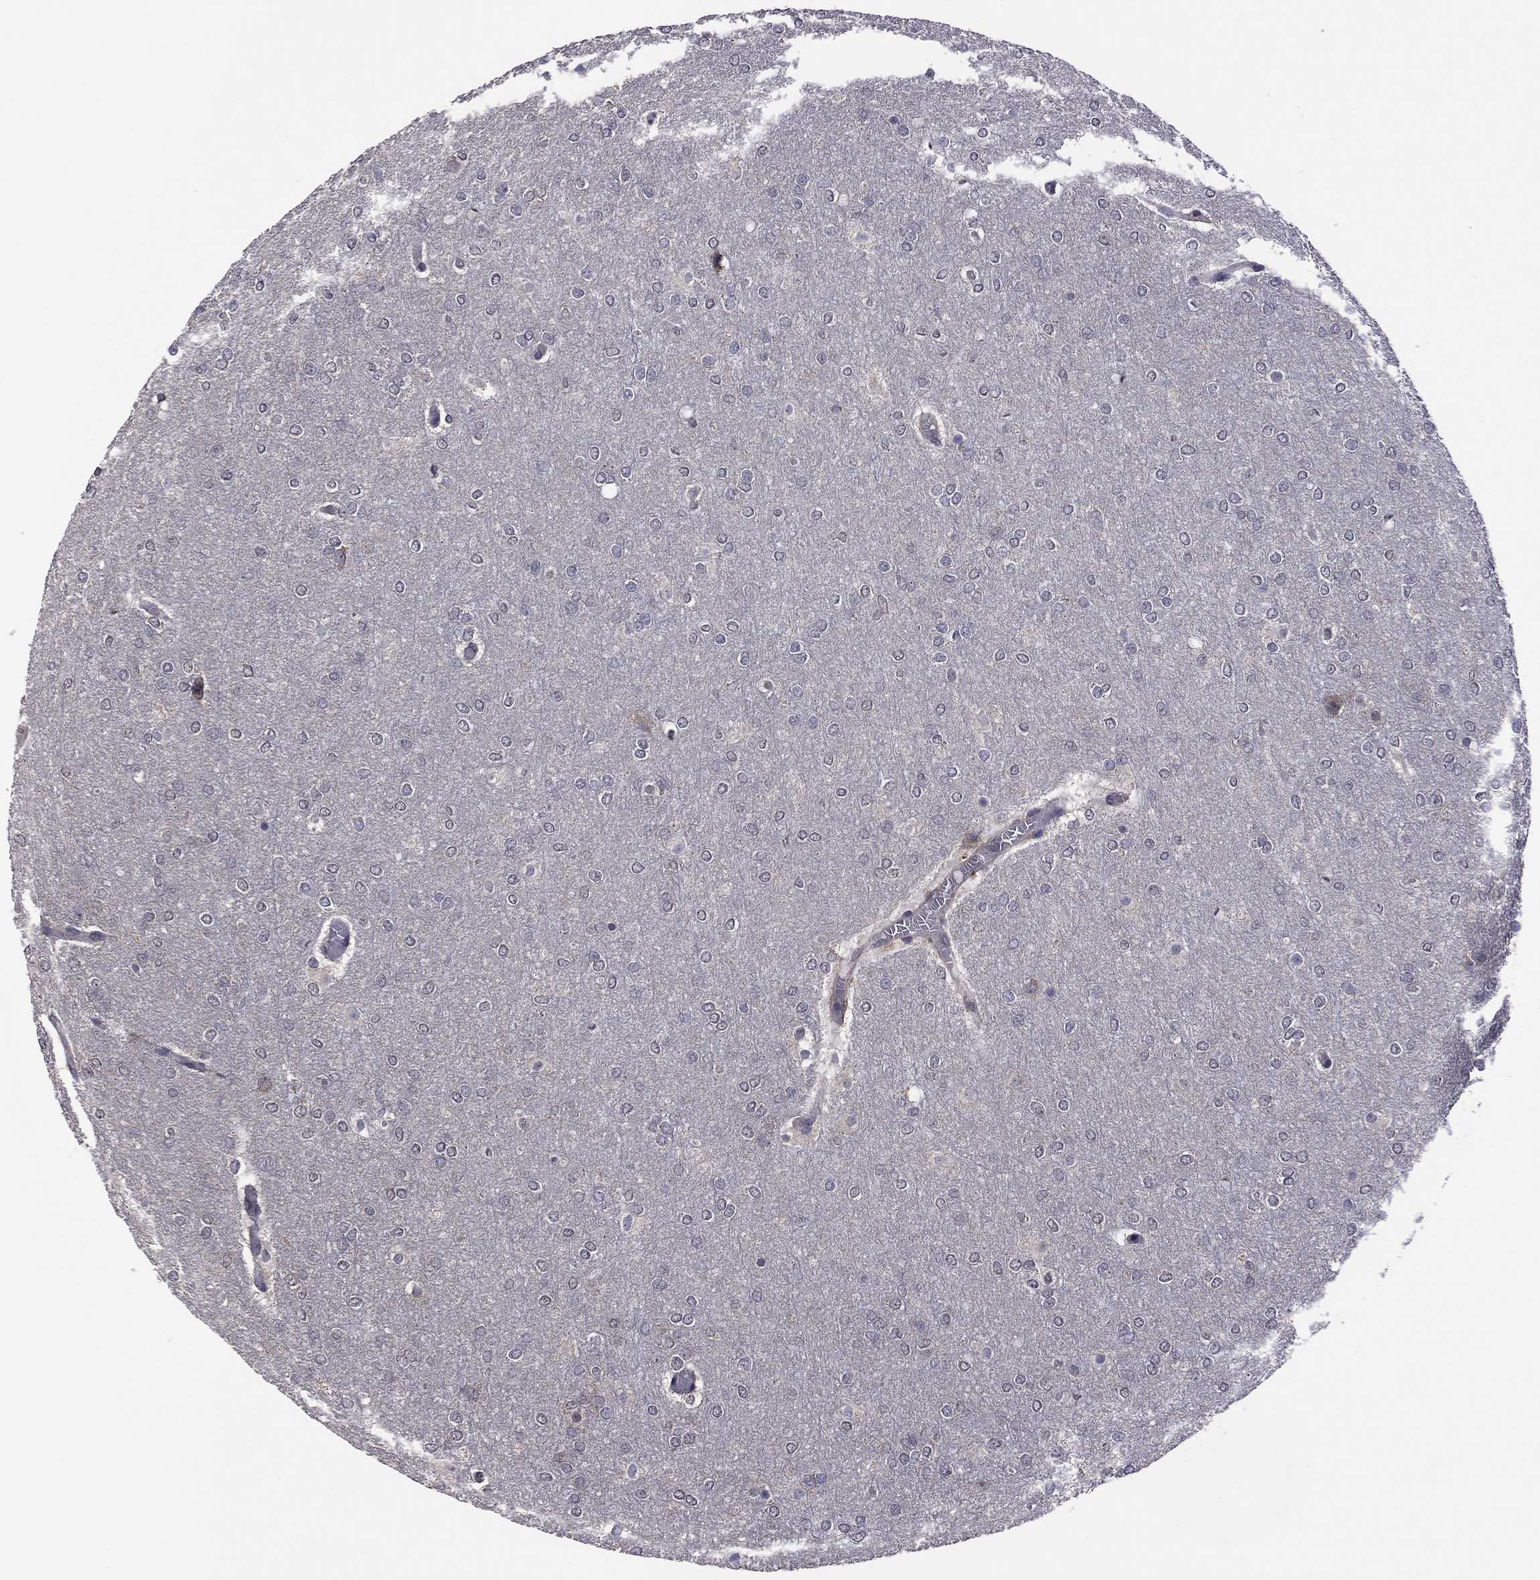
{"staining": {"intensity": "negative", "quantity": "none", "location": "none"}, "tissue": "glioma", "cell_type": "Tumor cells", "image_type": "cancer", "snomed": [{"axis": "morphology", "description": "Glioma, malignant, High grade"}, {"axis": "topography", "description": "Brain"}], "caption": "The photomicrograph displays no staining of tumor cells in glioma. (DAB IHC with hematoxylin counter stain).", "gene": "TSNARE1", "patient": {"sex": "female", "age": 61}}